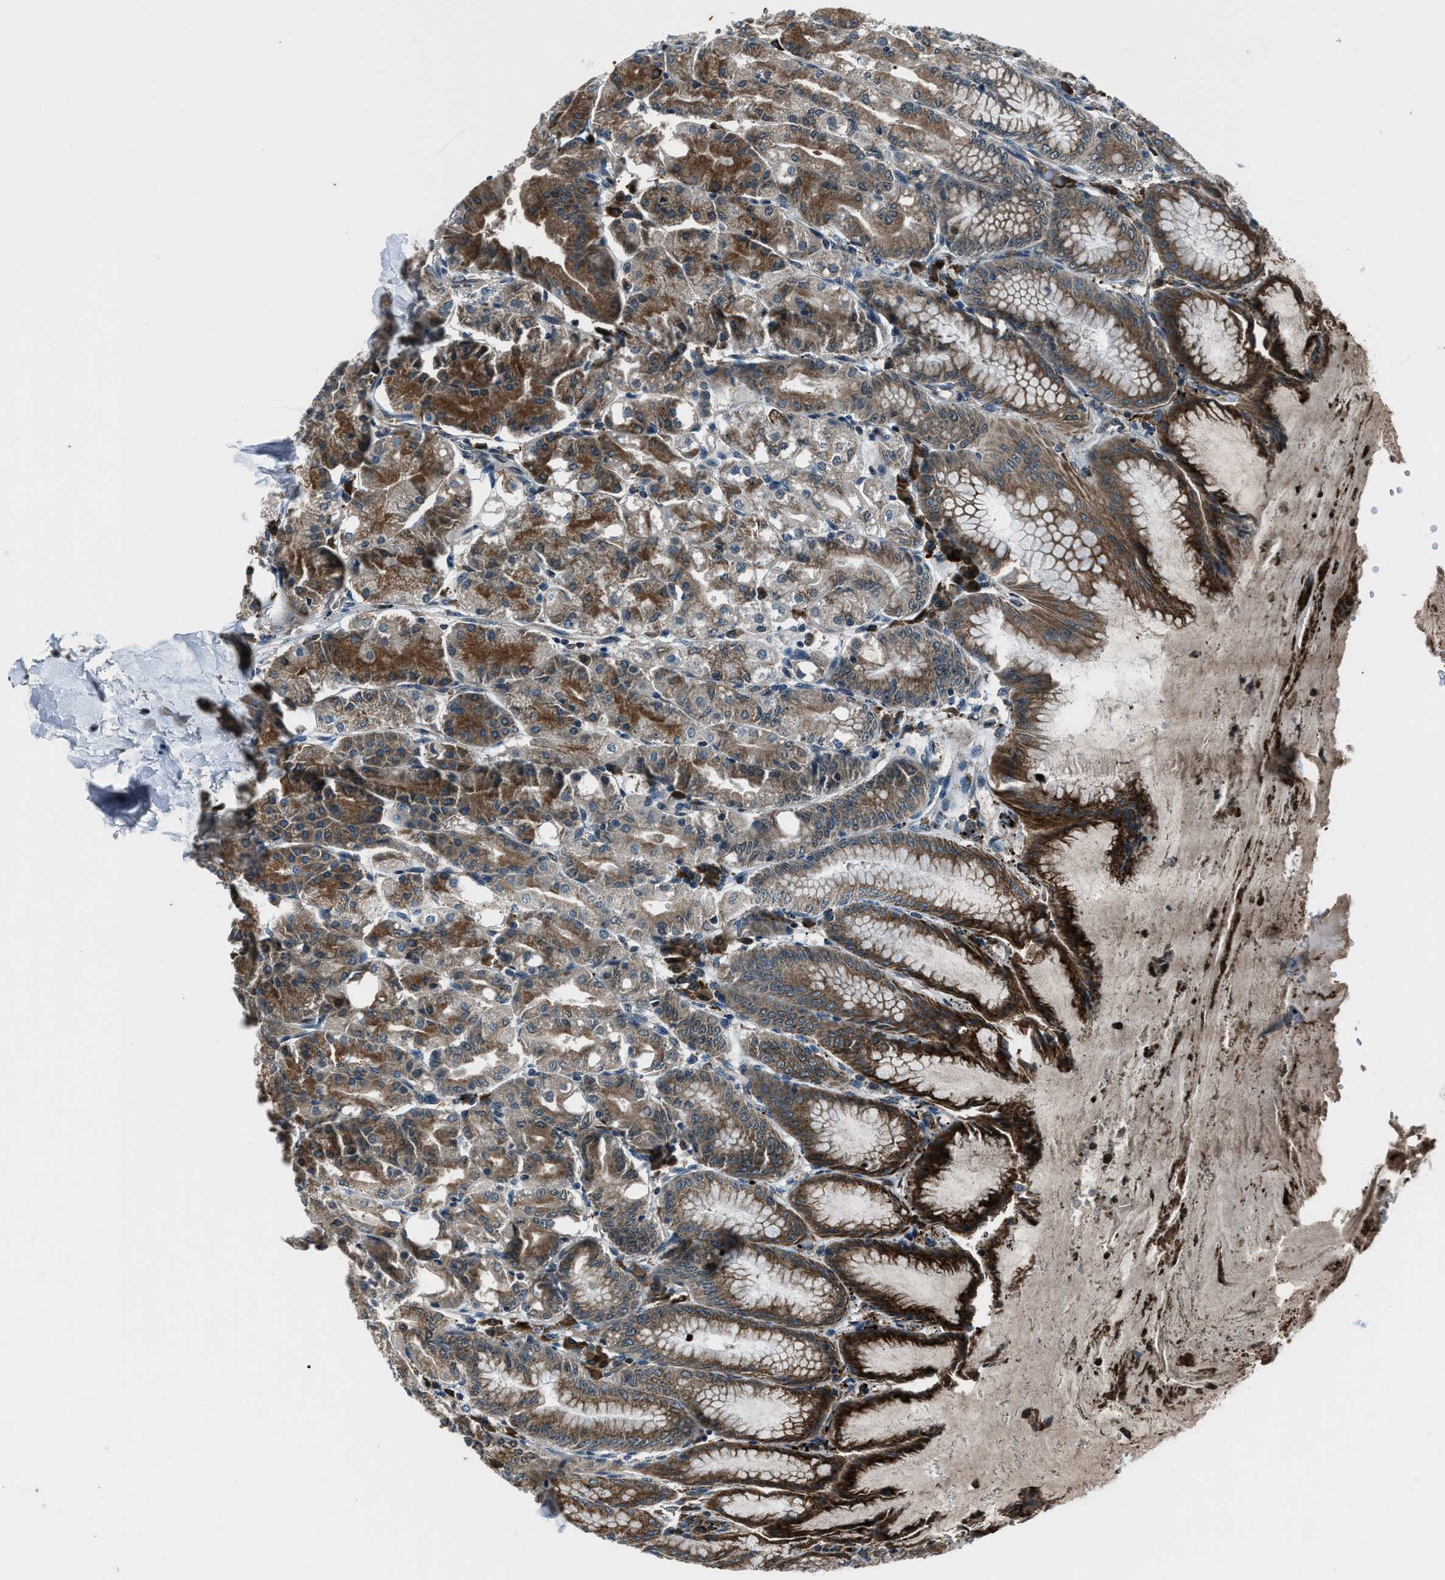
{"staining": {"intensity": "strong", "quantity": "25%-75%", "location": "cytoplasmic/membranous"}, "tissue": "stomach", "cell_type": "Glandular cells", "image_type": "normal", "snomed": [{"axis": "morphology", "description": "Normal tissue, NOS"}, {"axis": "topography", "description": "Stomach, lower"}], "caption": "Immunohistochemistry (IHC) (DAB (3,3'-diaminobenzidine)) staining of unremarkable human stomach demonstrates strong cytoplasmic/membranous protein expression in about 25%-75% of glandular cells.", "gene": "ACTL9", "patient": {"sex": "male", "age": 71}}